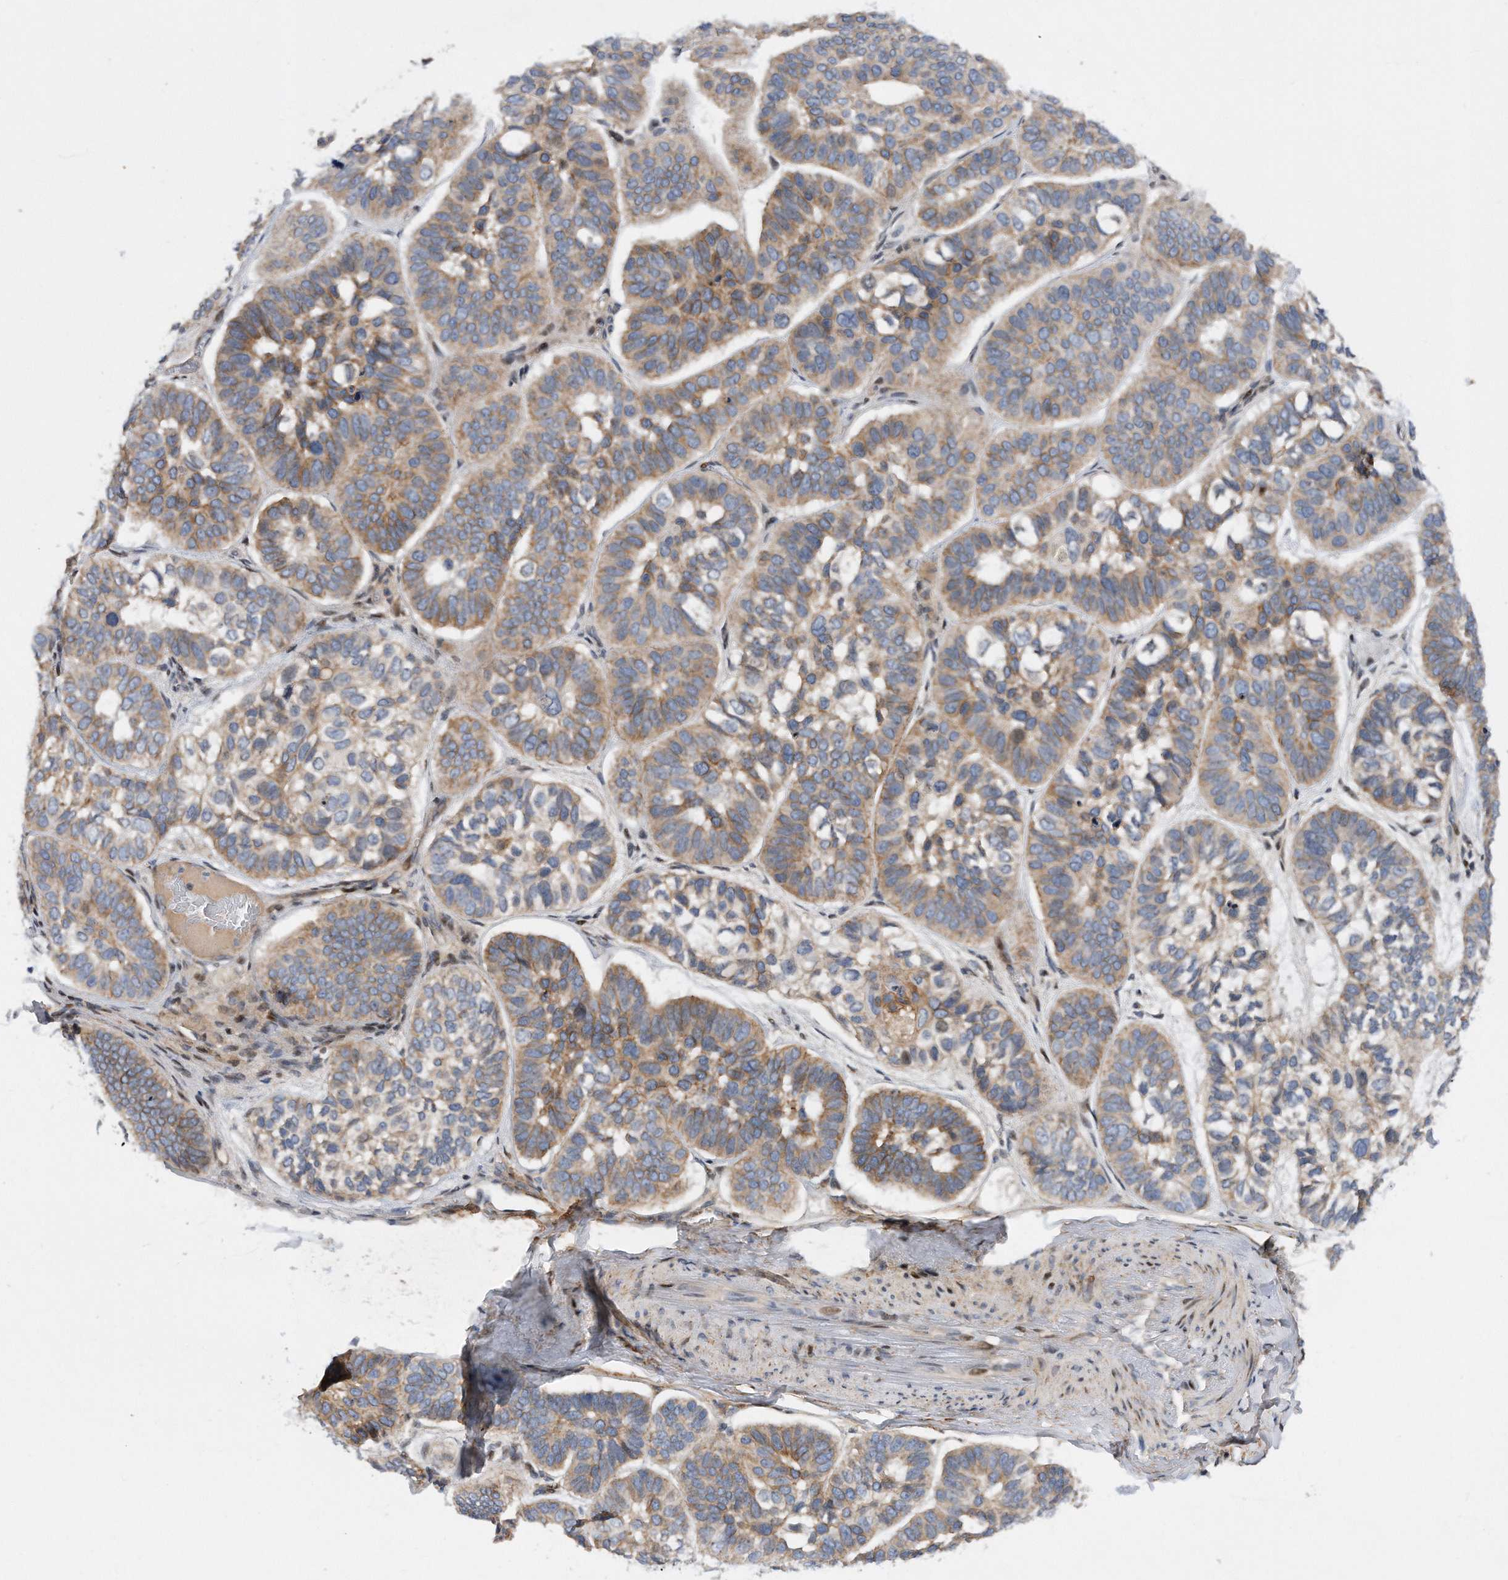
{"staining": {"intensity": "moderate", "quantity": "<25%", "location": "cytoplasmic/membranous"}, "tissue": "skin cancer", "cell_type": "Tumor cells", "image_type": "cancer", "snomed": [{"axis": "morphology", "description": "Basal cell carcinoma"}, {"axis": "topography", "description": "Skin"}], "caption": "DAB immunohistochemical staining of basal cell carcinoma (skin) exhibits moderate cytoplasmic/membranous protein staining in about <25% of tumor cells.", "gene": "CDH12", "patient": {"sex": "male", "age": 62}}